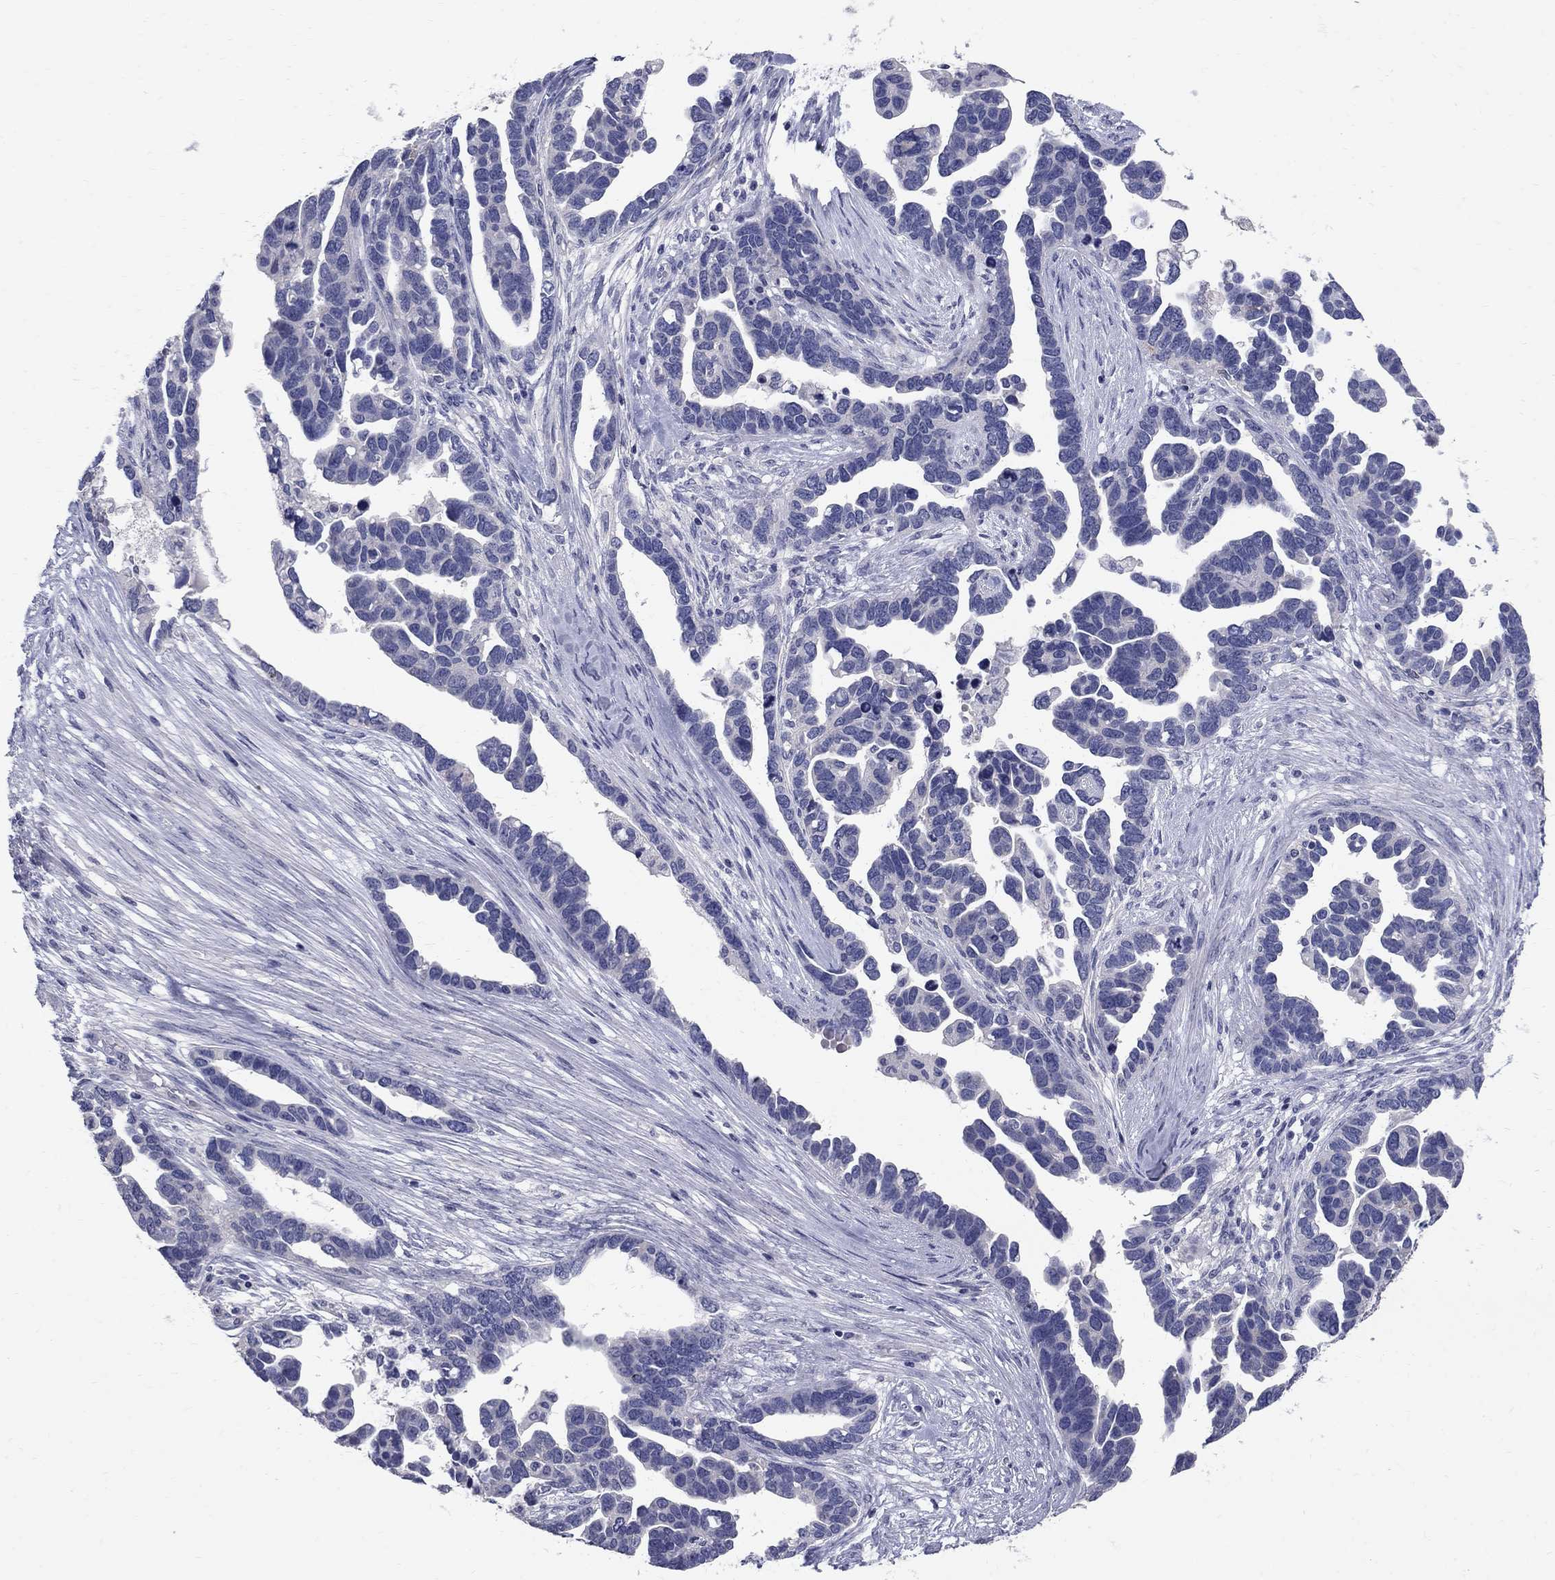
{"staining": {"intensity": "negative", "quantity": "none", "location": "none"}, "tissue": "ovarian cancer", "cell_type": "Tumor cells", "image_type": "cancer", "snomed": [{"axis": "morphology", "description": "Cystadenocarcinoma, serous, NOS"}, {"axis": "topography", "description": "Ovary"}], "caption": "Protein analysis of ovarian serous cystadenocarcinoma reveals no significant expression in tumor cells.", "gene": "TP53TG5", "patient": {"sex": "female", "age": 54}}